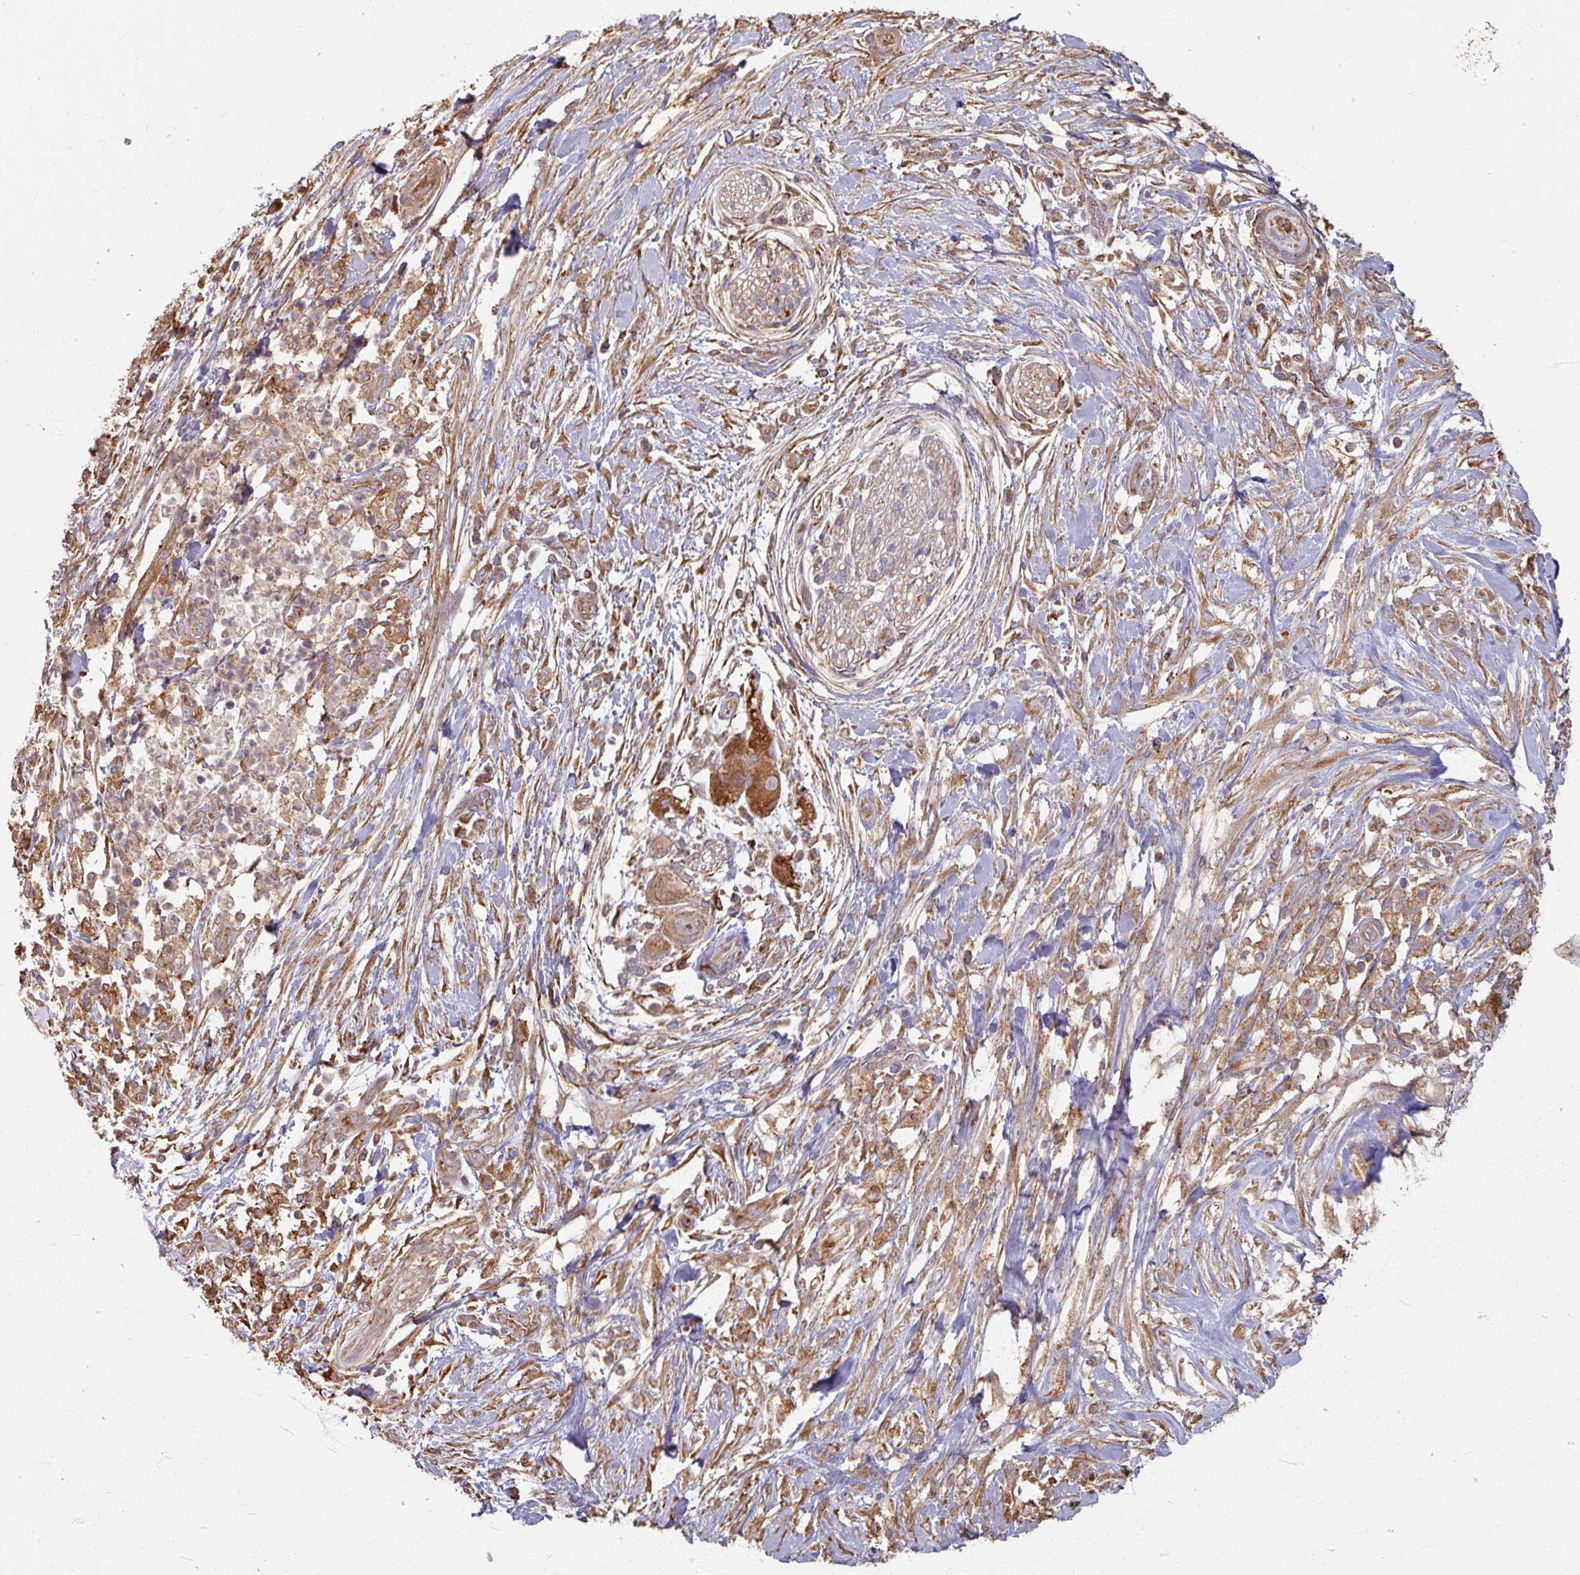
{"staining": {"intensity": "moderate", "quantity": ">75%", "location": "cytoplasmic/membranous"}, "tissue": "pancreatic cancer", "cell_type": "Tumor cells", "image_type": "cancer", "snomed": [{"axis": "morphology", "description": "Adenocarcinoma, NOS"}, {"axis": "topography", "description": "Pancreas"}], "caption": "Human pancreatic cancer (adenocarcinoma) stained for a protein (brown) shows moderate cytoplasmic/membranous positive expression in about >75% of tumor cells.", "gene": "CCDC68", "patient": {"sex": "female", "age": 72}}